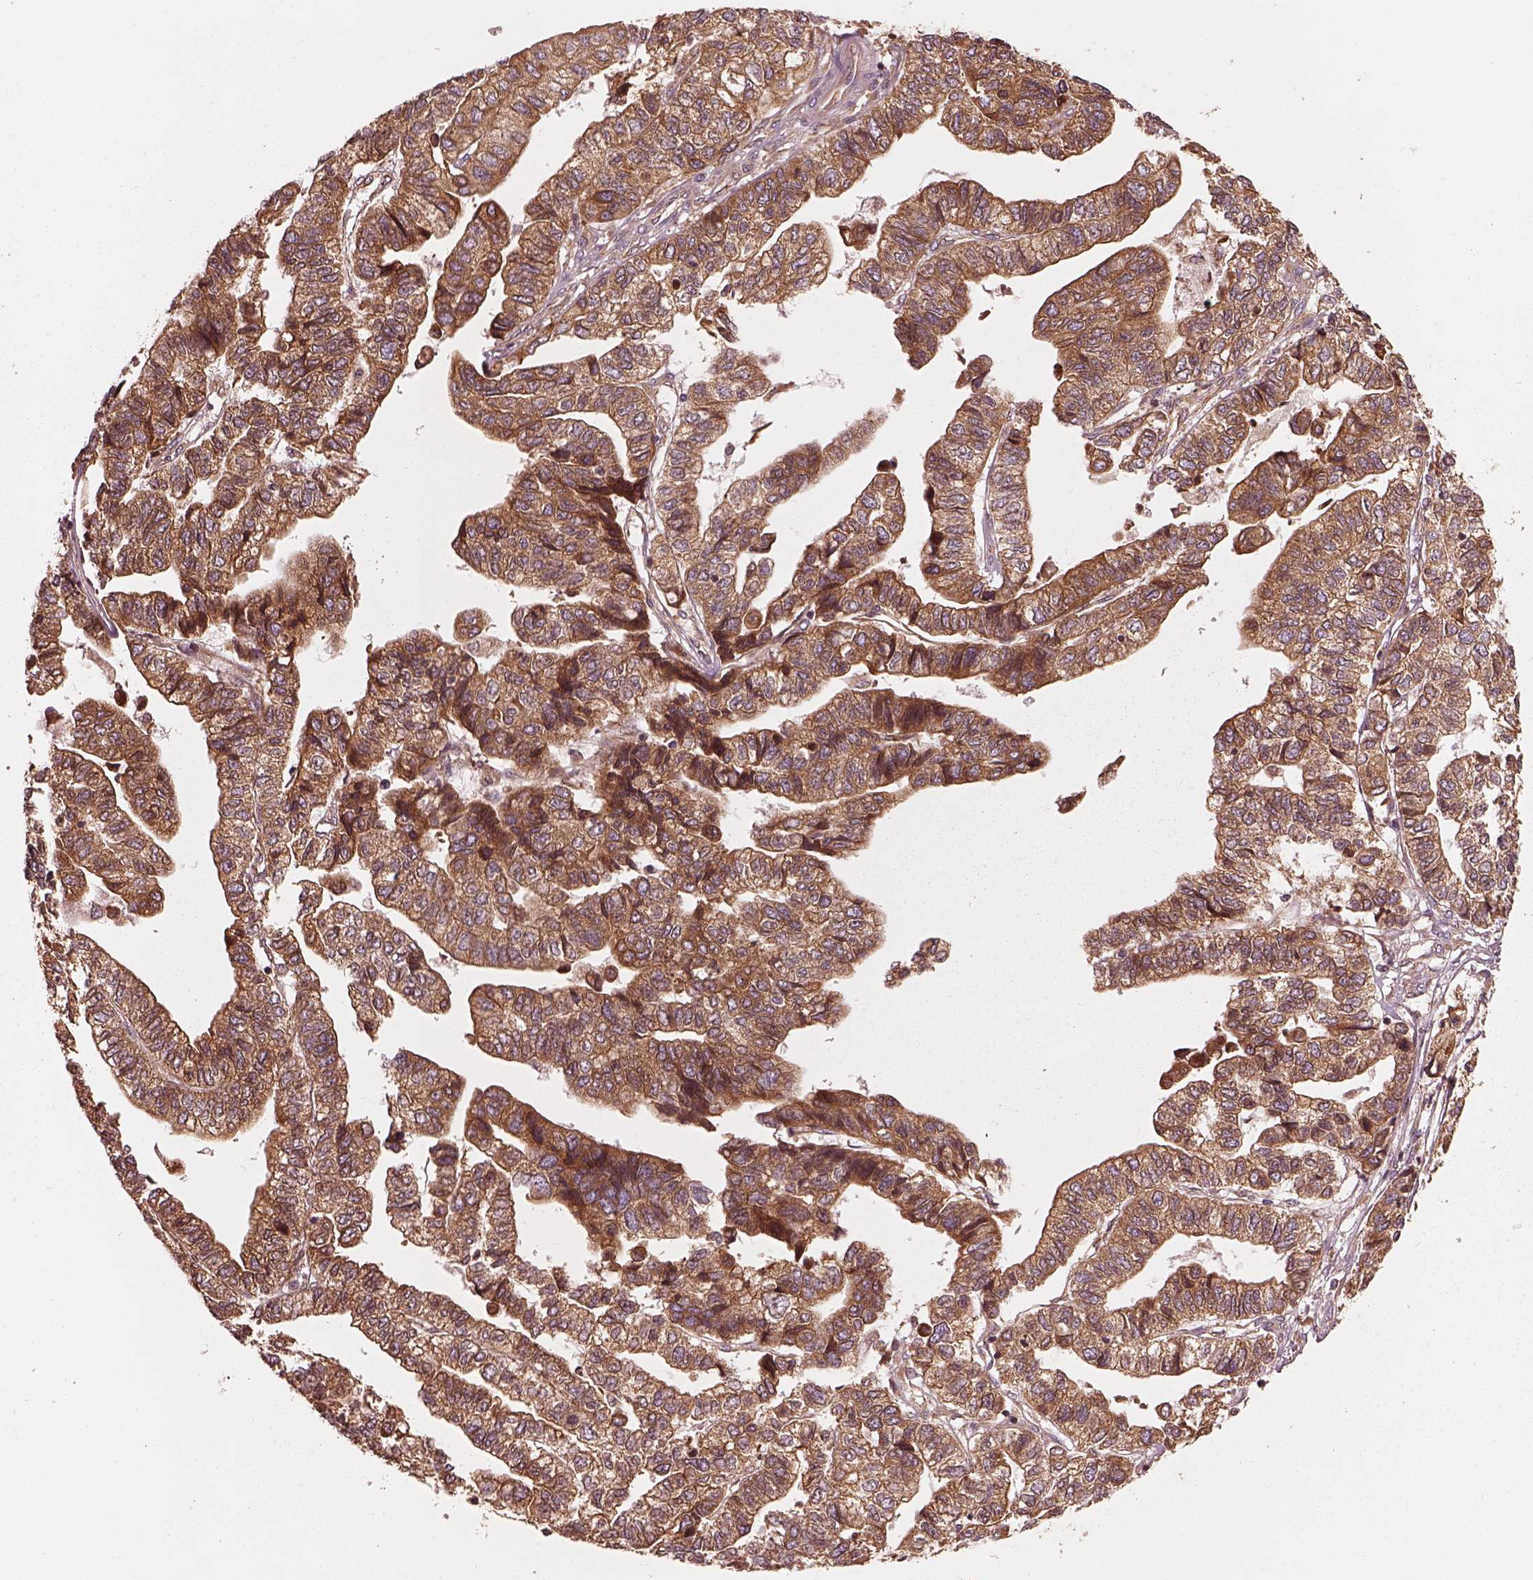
{"staining": {"intensity": "moderate", "quantity": ">75%", "location": "cytoplasmic/membranous"}, "tissue": "stomach cancer", "cell_type": "Tumor cells", "image_type": "cancer", "snomed": [{"axis": "morphology", "description": "Adenocarcinoma, NOS"}, {"axis": "topography", "description": "Stomach, upper"}], "caption": "Protein staining by IHC shows moderate cytoplasmic/membranous positivity in about >75% of tumor cells in stomach cancer (adenocarcinoma).", "gene": "PIK3R2", "patient": {"sex": "female", "age": 67}}